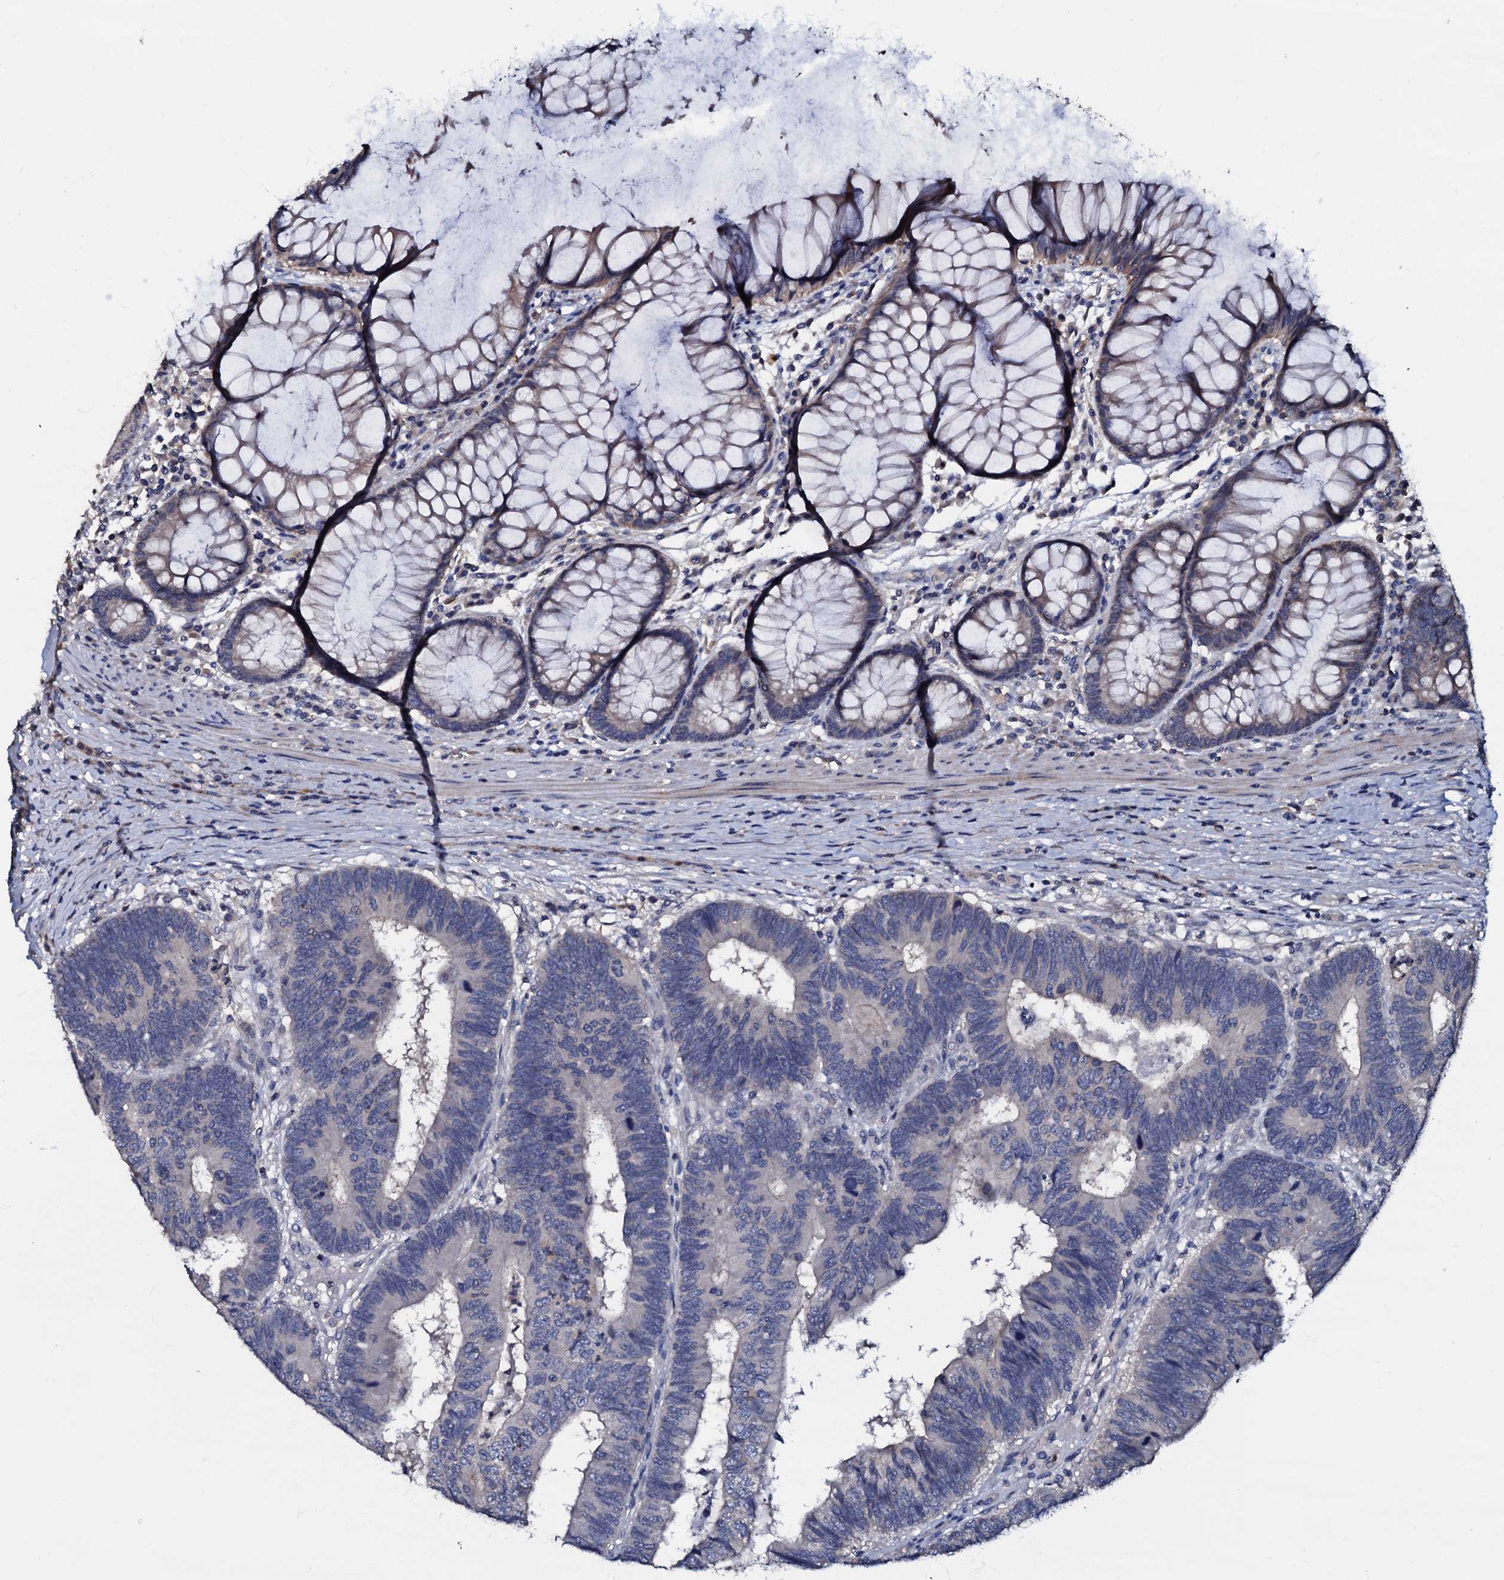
{"staining": {"intensity": "negative", "quantity": "none", "location": "none"}, "tissue": "colorectal cancer", "cell_type": "Tumor cells", "image_type": "cancer", "snomed": [{"axis": "morphology", "description": "Adenocarcinoma, NOS"}, {"axis": "topography", "description": "Colon"}], "caption": "Tumor cells are negative for protein expression in human colorectal adenocarcinoma. (DAB (3,3'-diaminobenzidine) IHC with hematoxylin counter stain).", "gene": "CPNE2", "patient": {"sex": "female", "age": 67}}